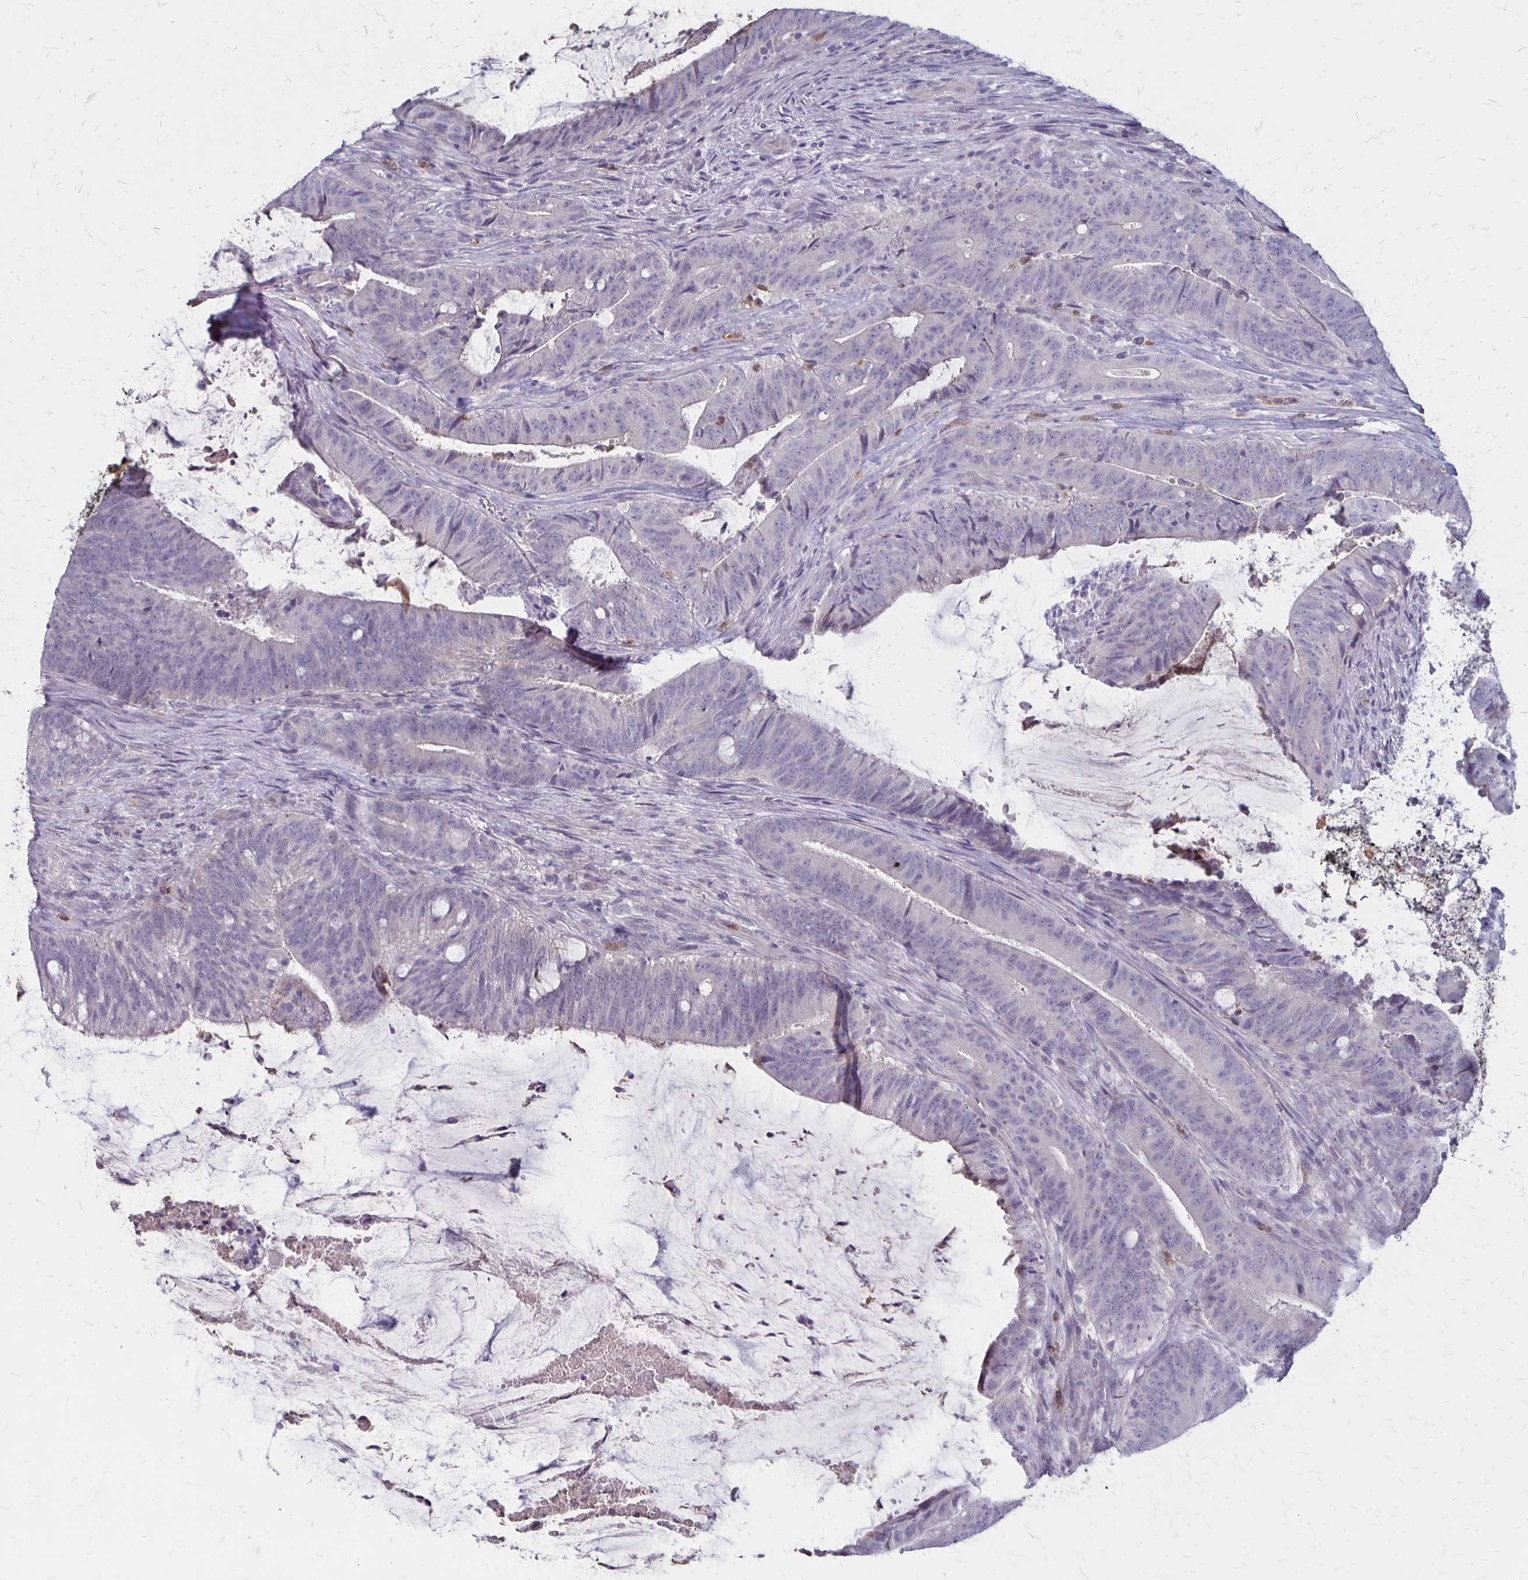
{"staining": {"intensity": "negative", "quantity": "none", "location": "none"}, "tissue": "colorectal cancer", "cell_type": "Tumor cells", "image_type": "cancer", "snomed": [{"axis": "morphology", "description": "Adenocarcinoma, NOS"}, {"axis": "topography", "description": "Colon"}], "caption": "Photomicrograph shows no significant protein positivity in tumor cells of colorectal cancer (adenocarcinoma).", "gene": "SEPTIN5", "patient": {"sex": "female", "age": 43}}